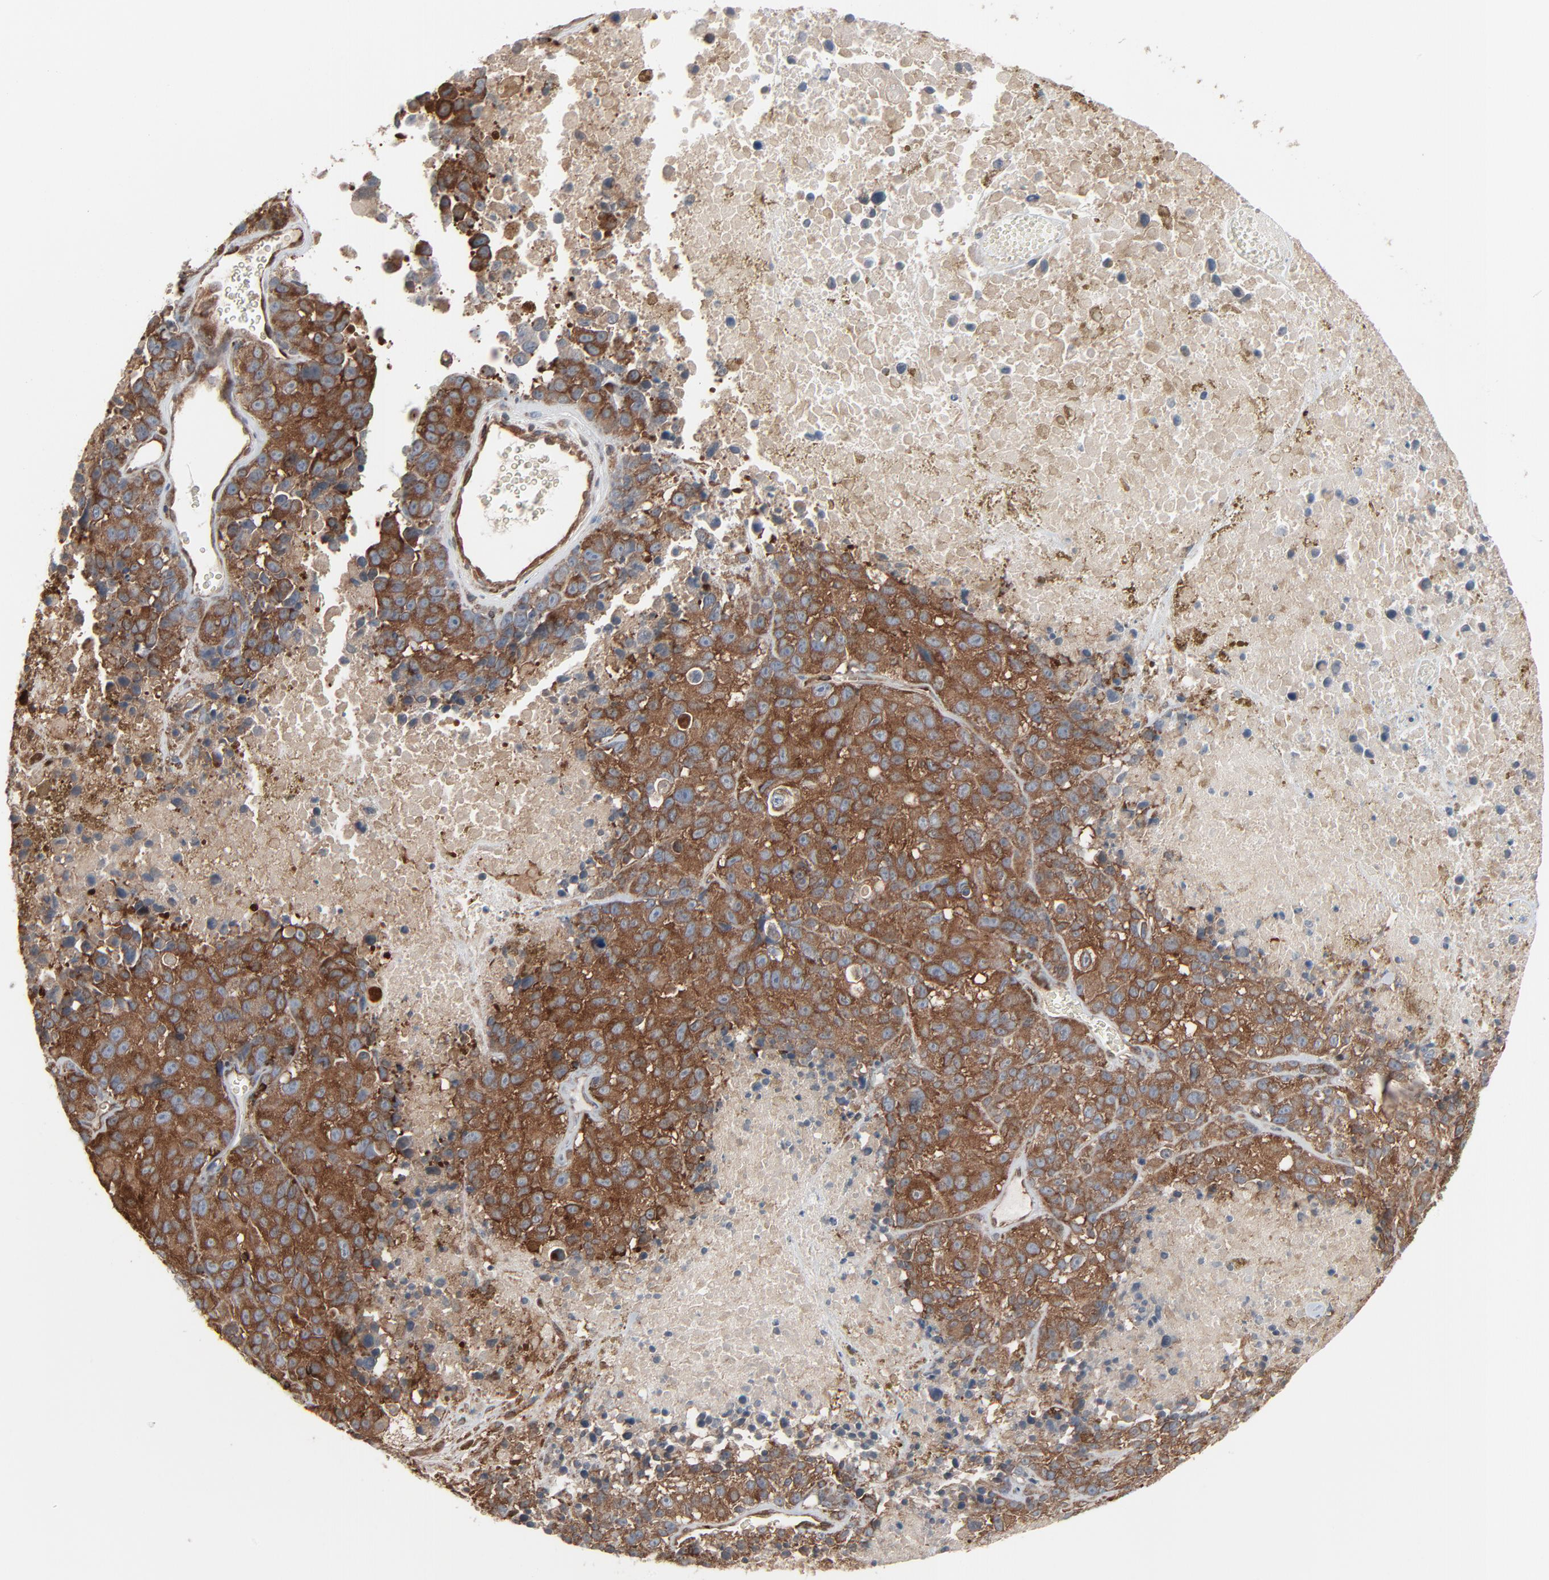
{"staining": {"intensity": "moderate", "quantity": ">75%", "location": "cytoplasmic/membranous"}, "tissue": "melanoma", "cell_type": "Tumor cells", "image_type": "cancer", "snomed": [{"axis": "morphology", "description": "Malignant melanoma, Metastatic site"}, {"axis": "topography", "description": "Cerebral cortex"}], "caption": "IHC micrograph of neoplastic tissue: human melanoma stained using immunohistochemistry (IHC) reveals medium levels of moderate protein expression localized specifically in the cytoplasmic/membranous of tumor cells, appearing as a cytoplasmic/membranous brown color.", "gene": "OPTN", "patient": {"sex": "female", "age": 52}}